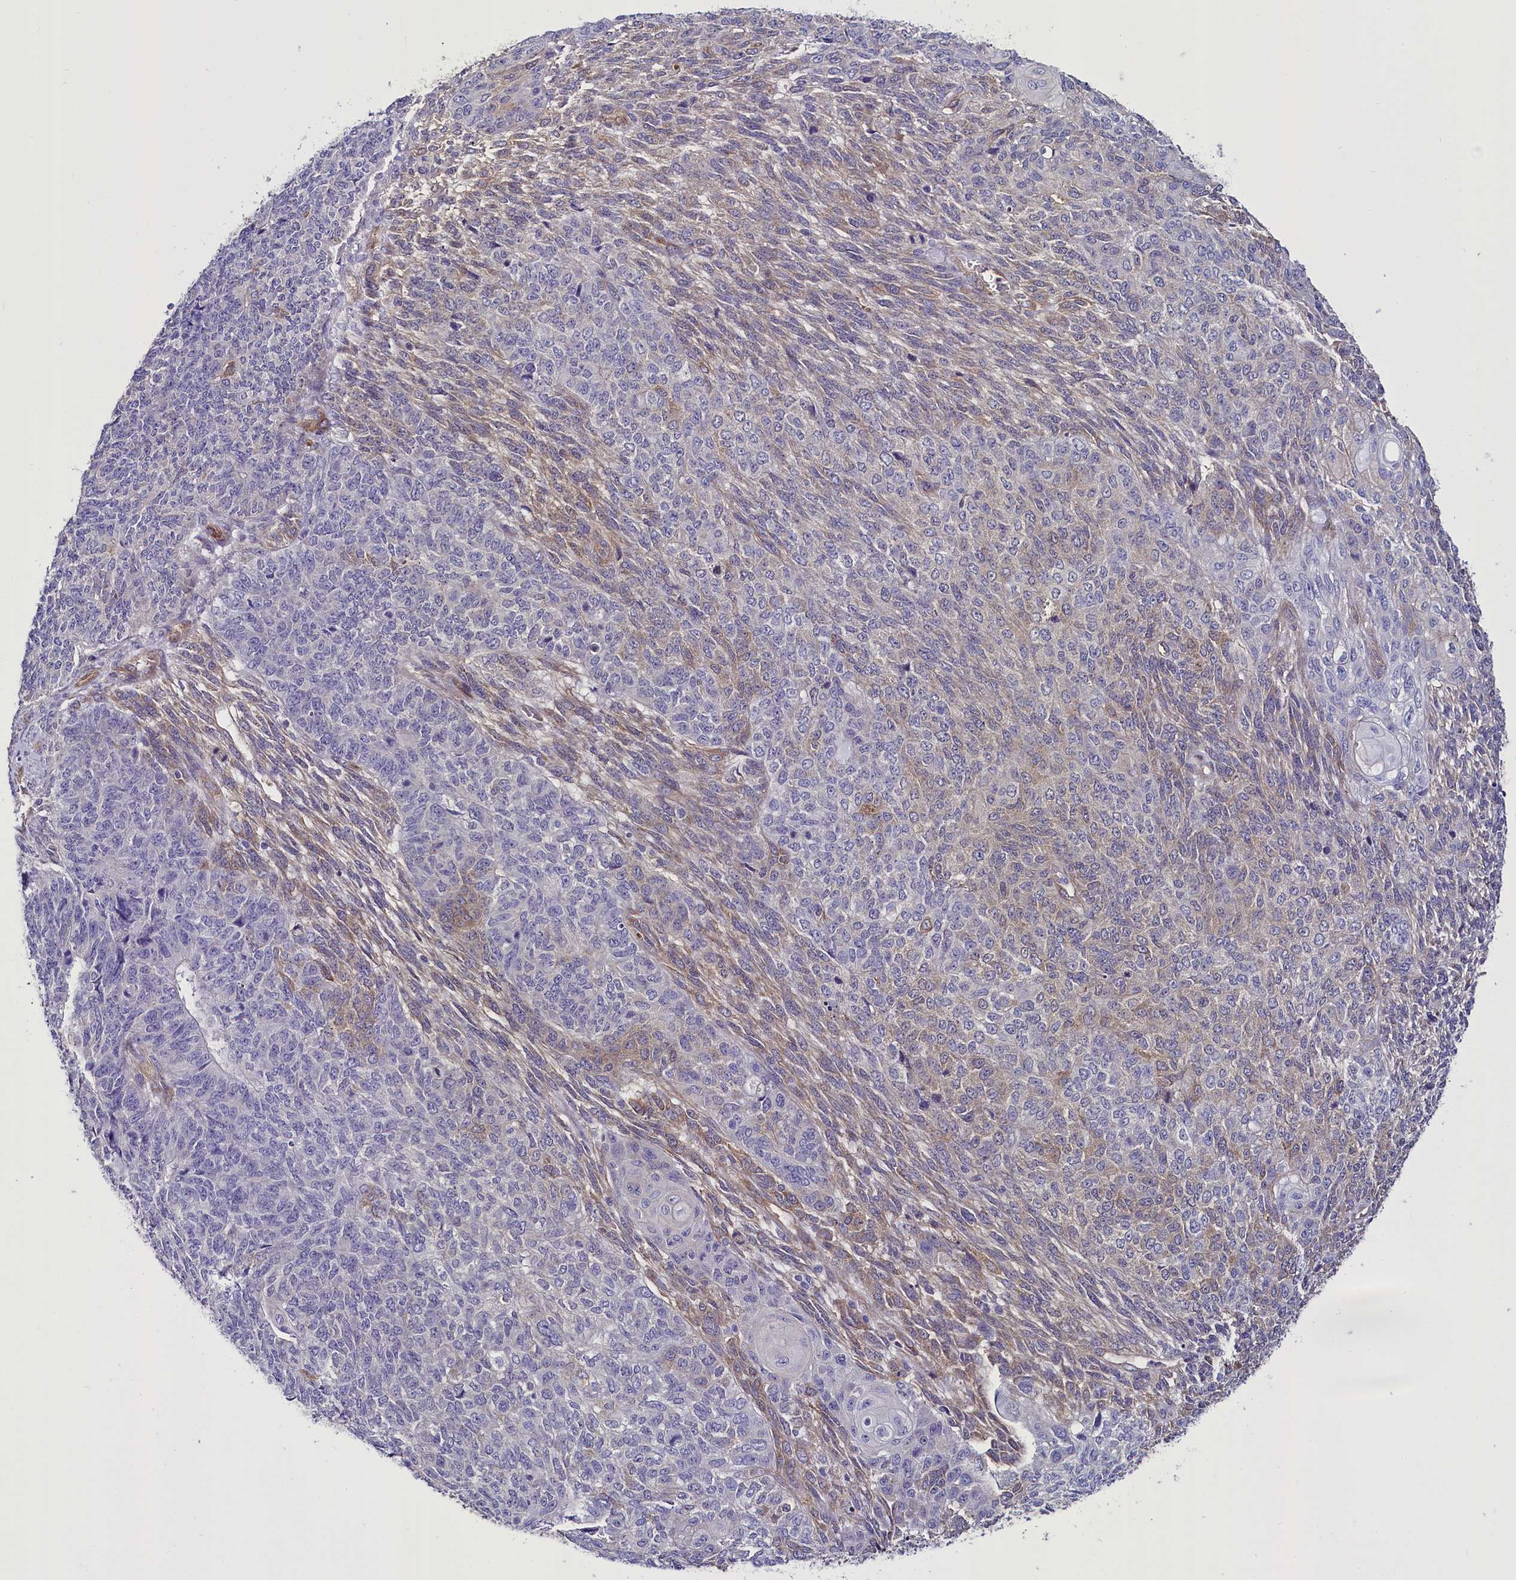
{"staining": {"intensity": "negative", "quantity": "none", "location": "none"}, "tissue": "endometrial cancer", "cell_type": "Tumor cells", "image_type": "cancer", "snomed": [{"axis": "morphology", "description": "Adenocarcinoma, NOS"}, {"axis": "topography", "description": "Endometrium"}], "caption": "High magnification brightfield microscopy of endometrial adenocarcinoma stained with DAB (brown) and counterstained with hematoxylin (blue): tumor cells show no significant expression. The staining is performed using DAB brown chromogen with nuclei counter-stained in using hematoxylin.", "gene": "STXBP1", "patient": {"sex": "female", "age": 32}}